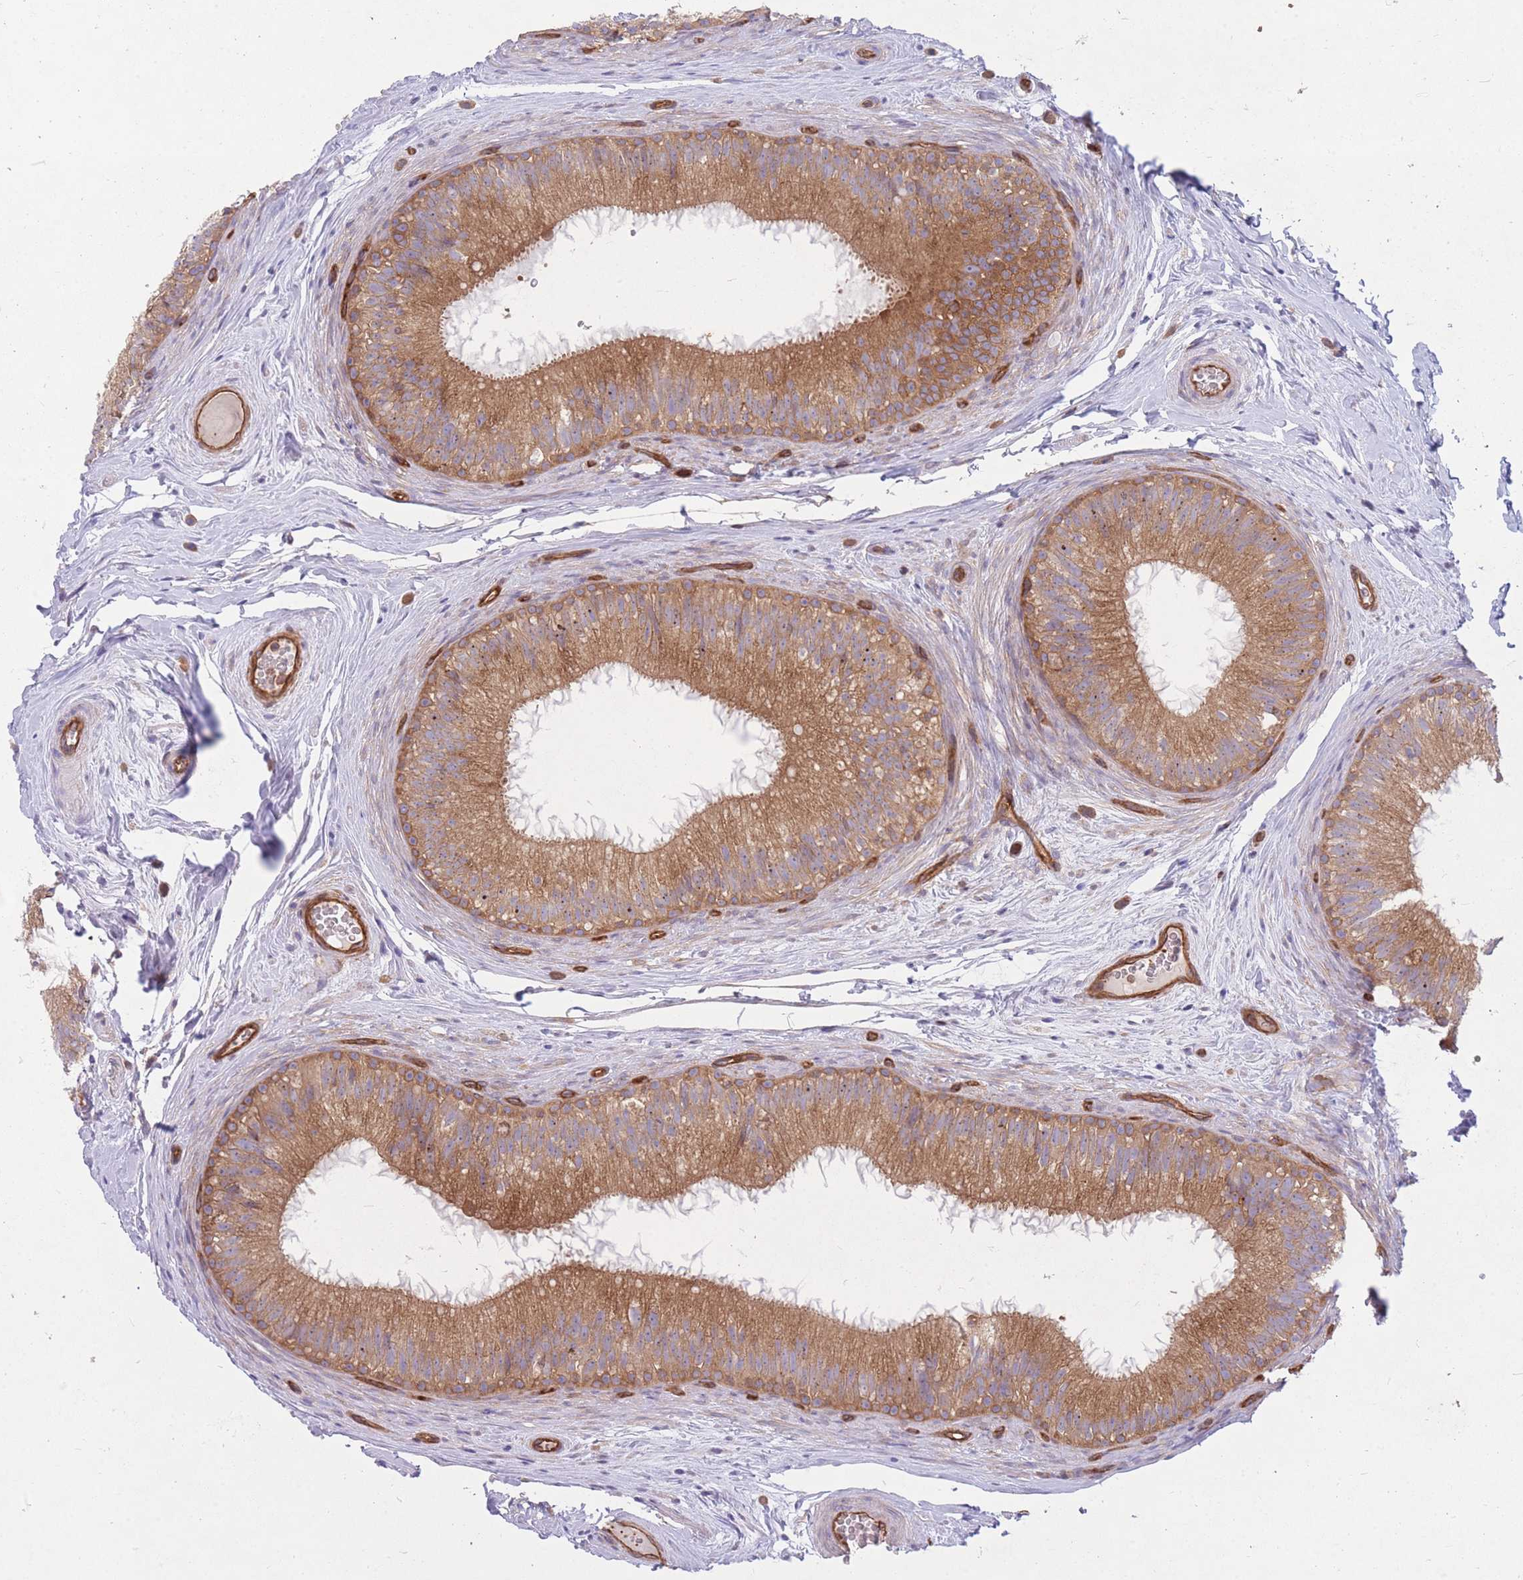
{"staining": {"intensity": "moderate", "quantity": ">75%", "location": "cytoplasmic/membranous"}, "tissue": "epididymis", "cell_type": "Glandular cells", "image_type": "normal", "snomed": [{"axis": "morphology", "description": "Normal tissue, NOS"}, {"axis": "topography", "description": "Epididymis"}], "caption": "Epididymis stained for a protein (brown) reveals moderate cytoplasmic/membranous positive positivity in approximately >75% of glandular cells.", "gene": "GGA1", "patient": {"sex": "male", "age": 34}}